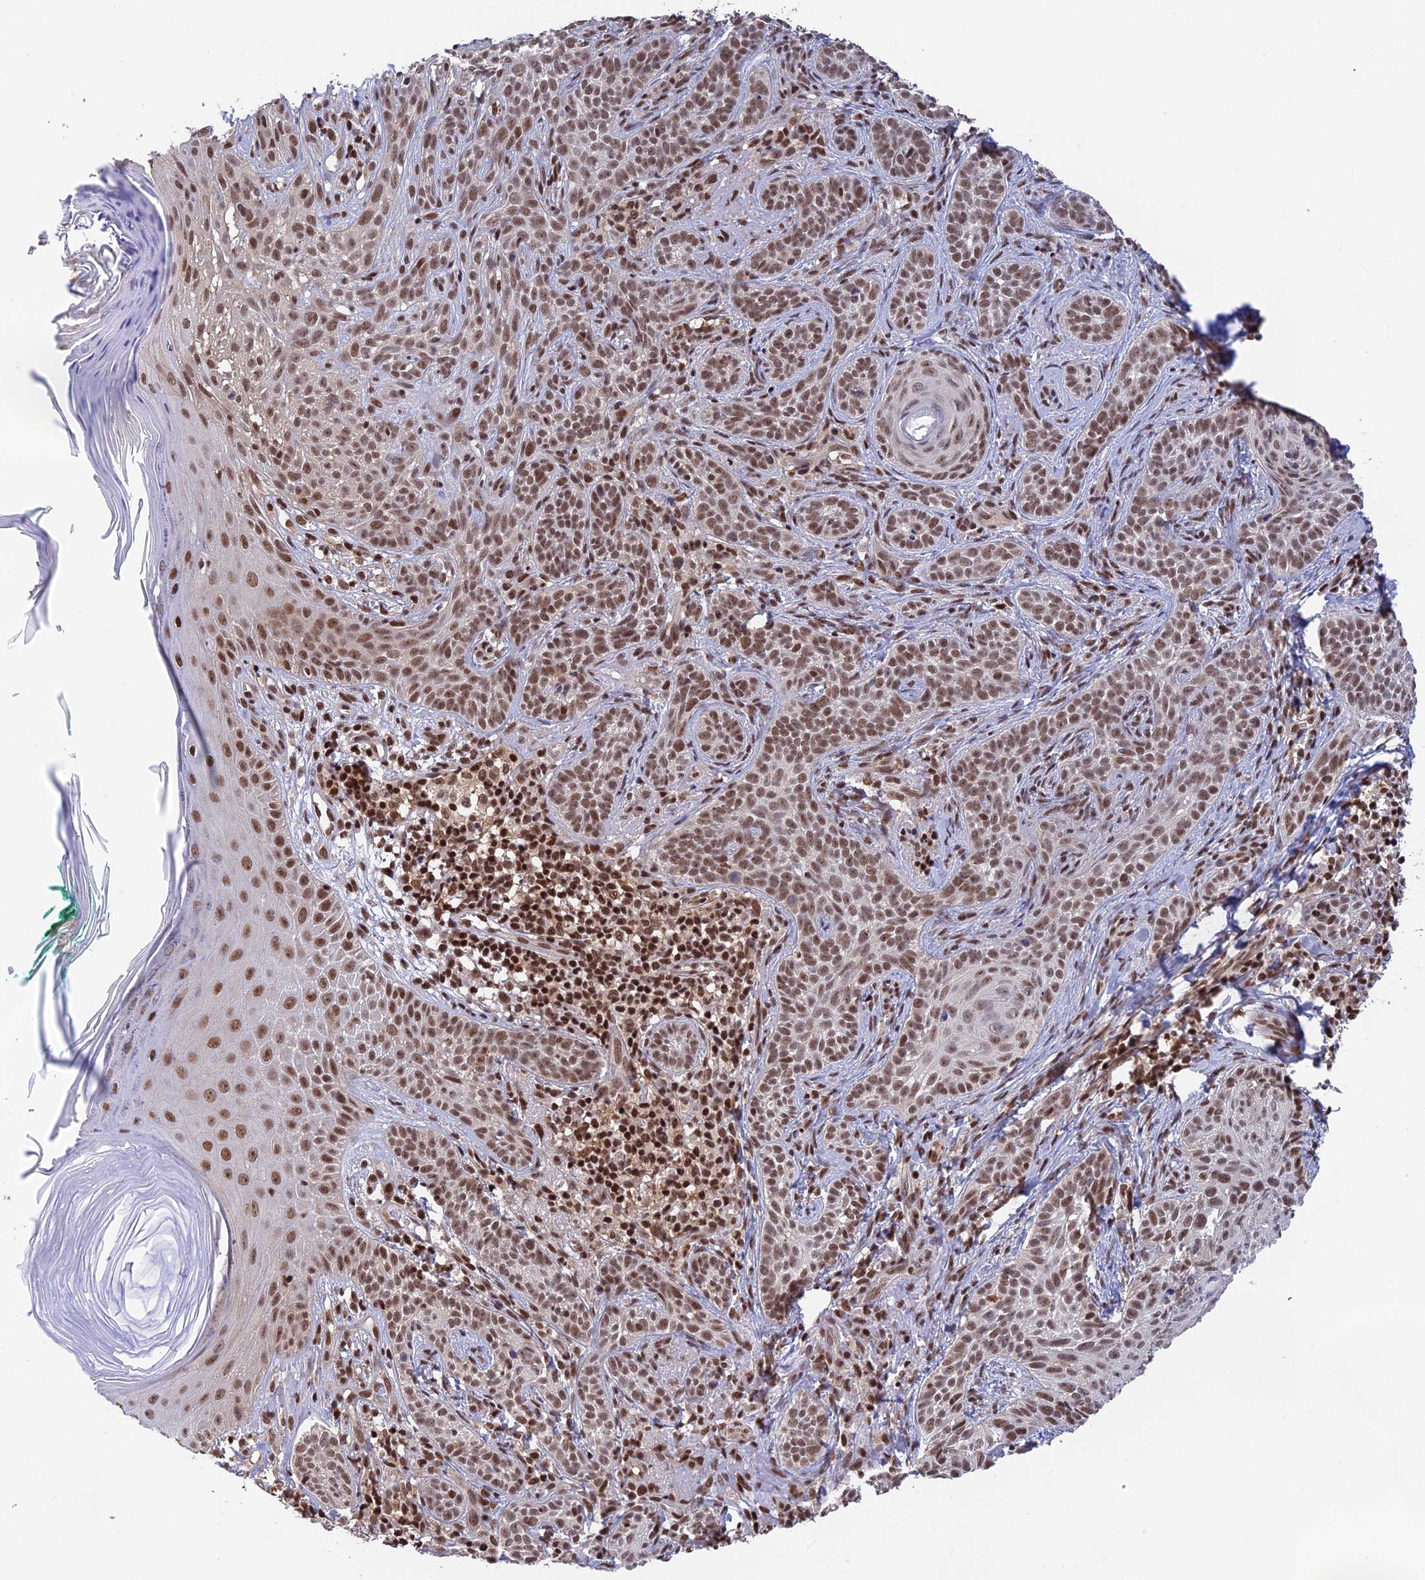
{"staining": {"intensity": "moderate", "quantity": ">75%", "location": "nuclear"}, "tissue": "skin cancer", "cell_type": "Tumor cells", "image_type": "cancer", "snomed": [{"axis": "morphology", "description": "Basal cell carcinoma"}, {"axis": "topography", "description": "Skin"}], "caption": "Immunohistochemical staining of human skin basal cell carcinoma demonstrates medium levels of moderate nuclear expression in approximately >75% of tumor cells. The staining was performed using DAB (3,3'-diaminobenzidine) to visualize the protein expression in brown, while the nuclei were stained in blue with hematoxylin (Magnification: 20x).", "gene": "THAP11", "patient": {"sex": "male", "age": 71}}